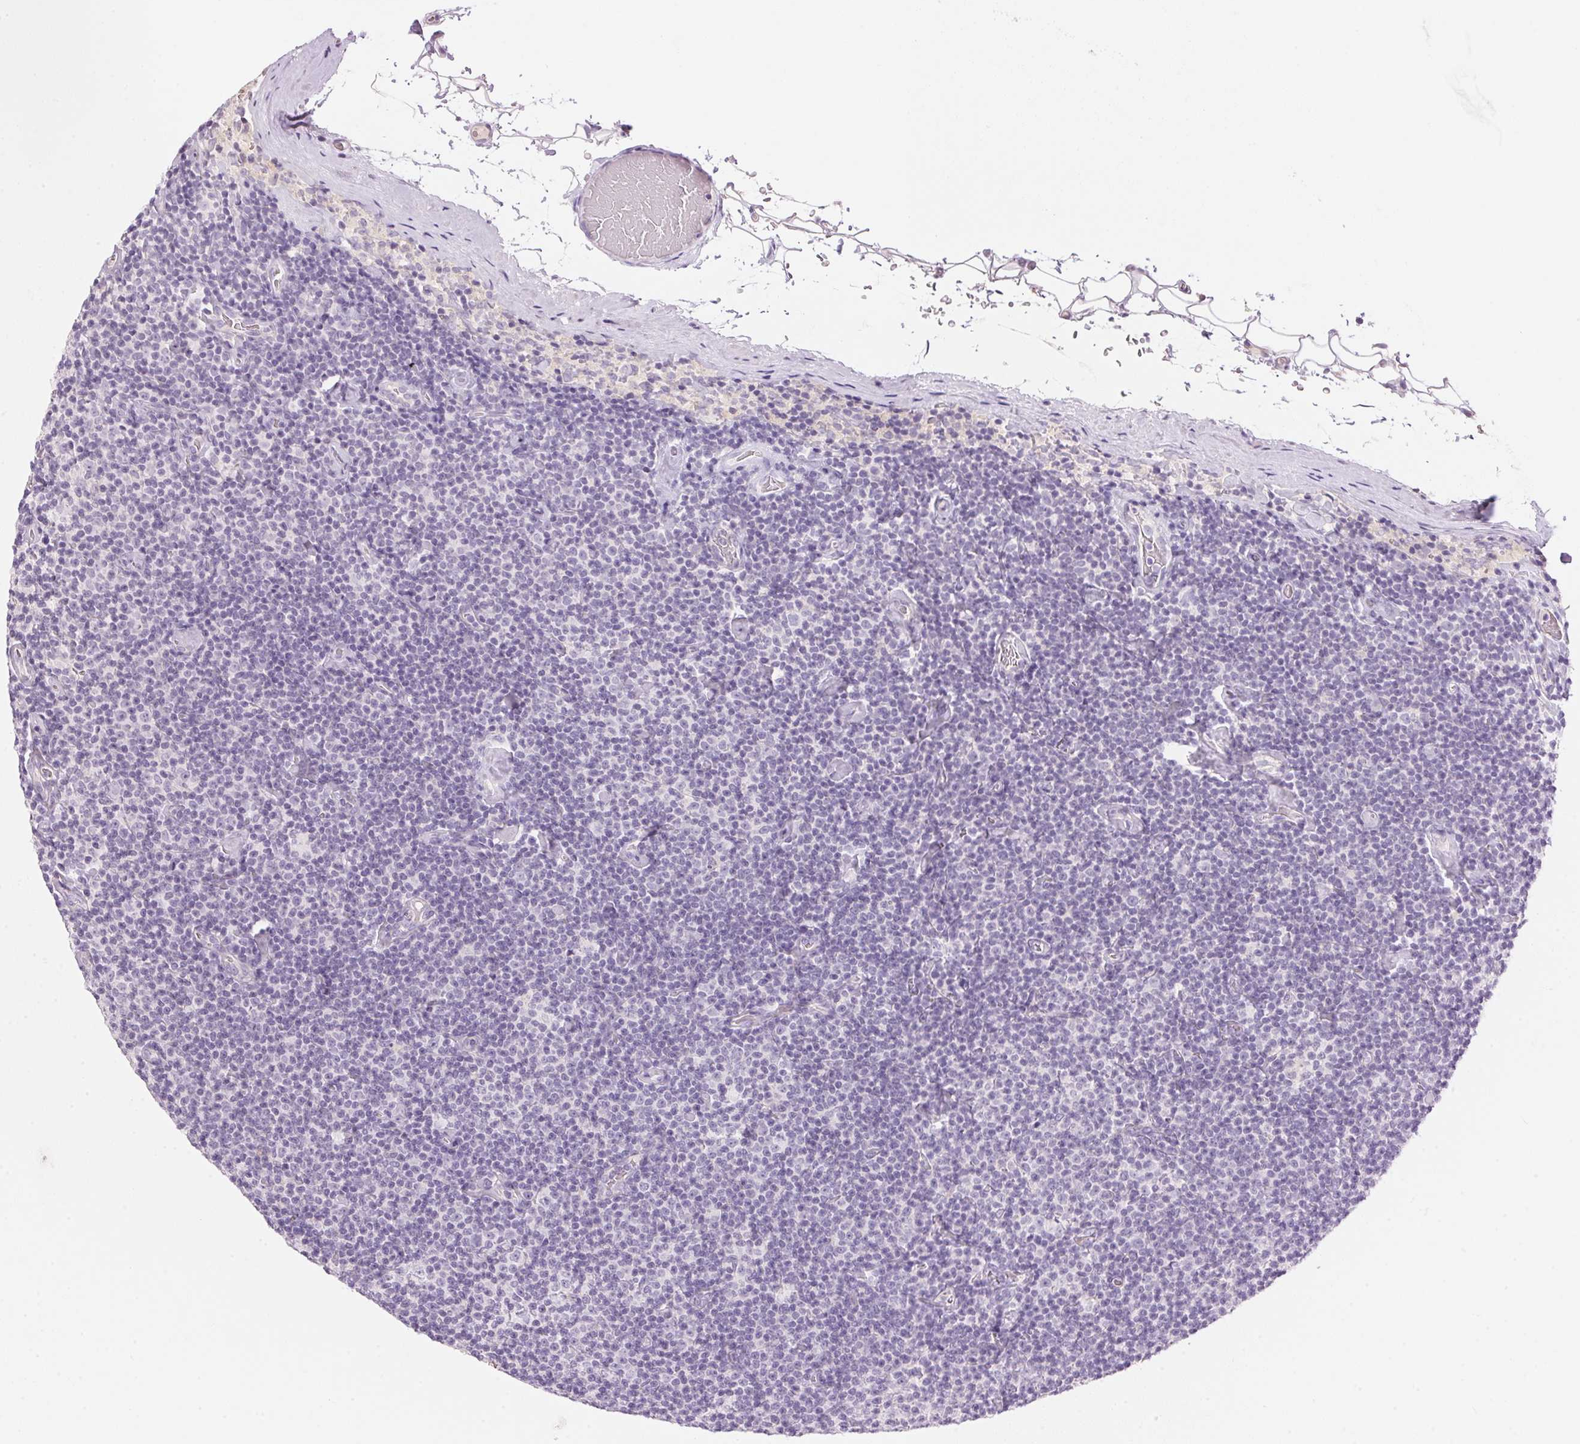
{"staining": {"intensity": "negative", "quantity": "none", "location": "none"}, "tissue": "lymphoma", "cell_type": "Tumor cells", "image_type": "cancer", "snomed": [{"axis": "morphology", "description": "Malignant lymphoma, non-Hodgkin's type, Low grade"}, {"axis": "topography", "description": "Lymph node"}], "caption": "Immunohistochemical staining of low-grade malignant lymphoma, non-Hodgkin's type exhibits no significant expression in tumor cells.", "gene": "HSD17B2", "patient": {"sex": "male", "age": 81}}